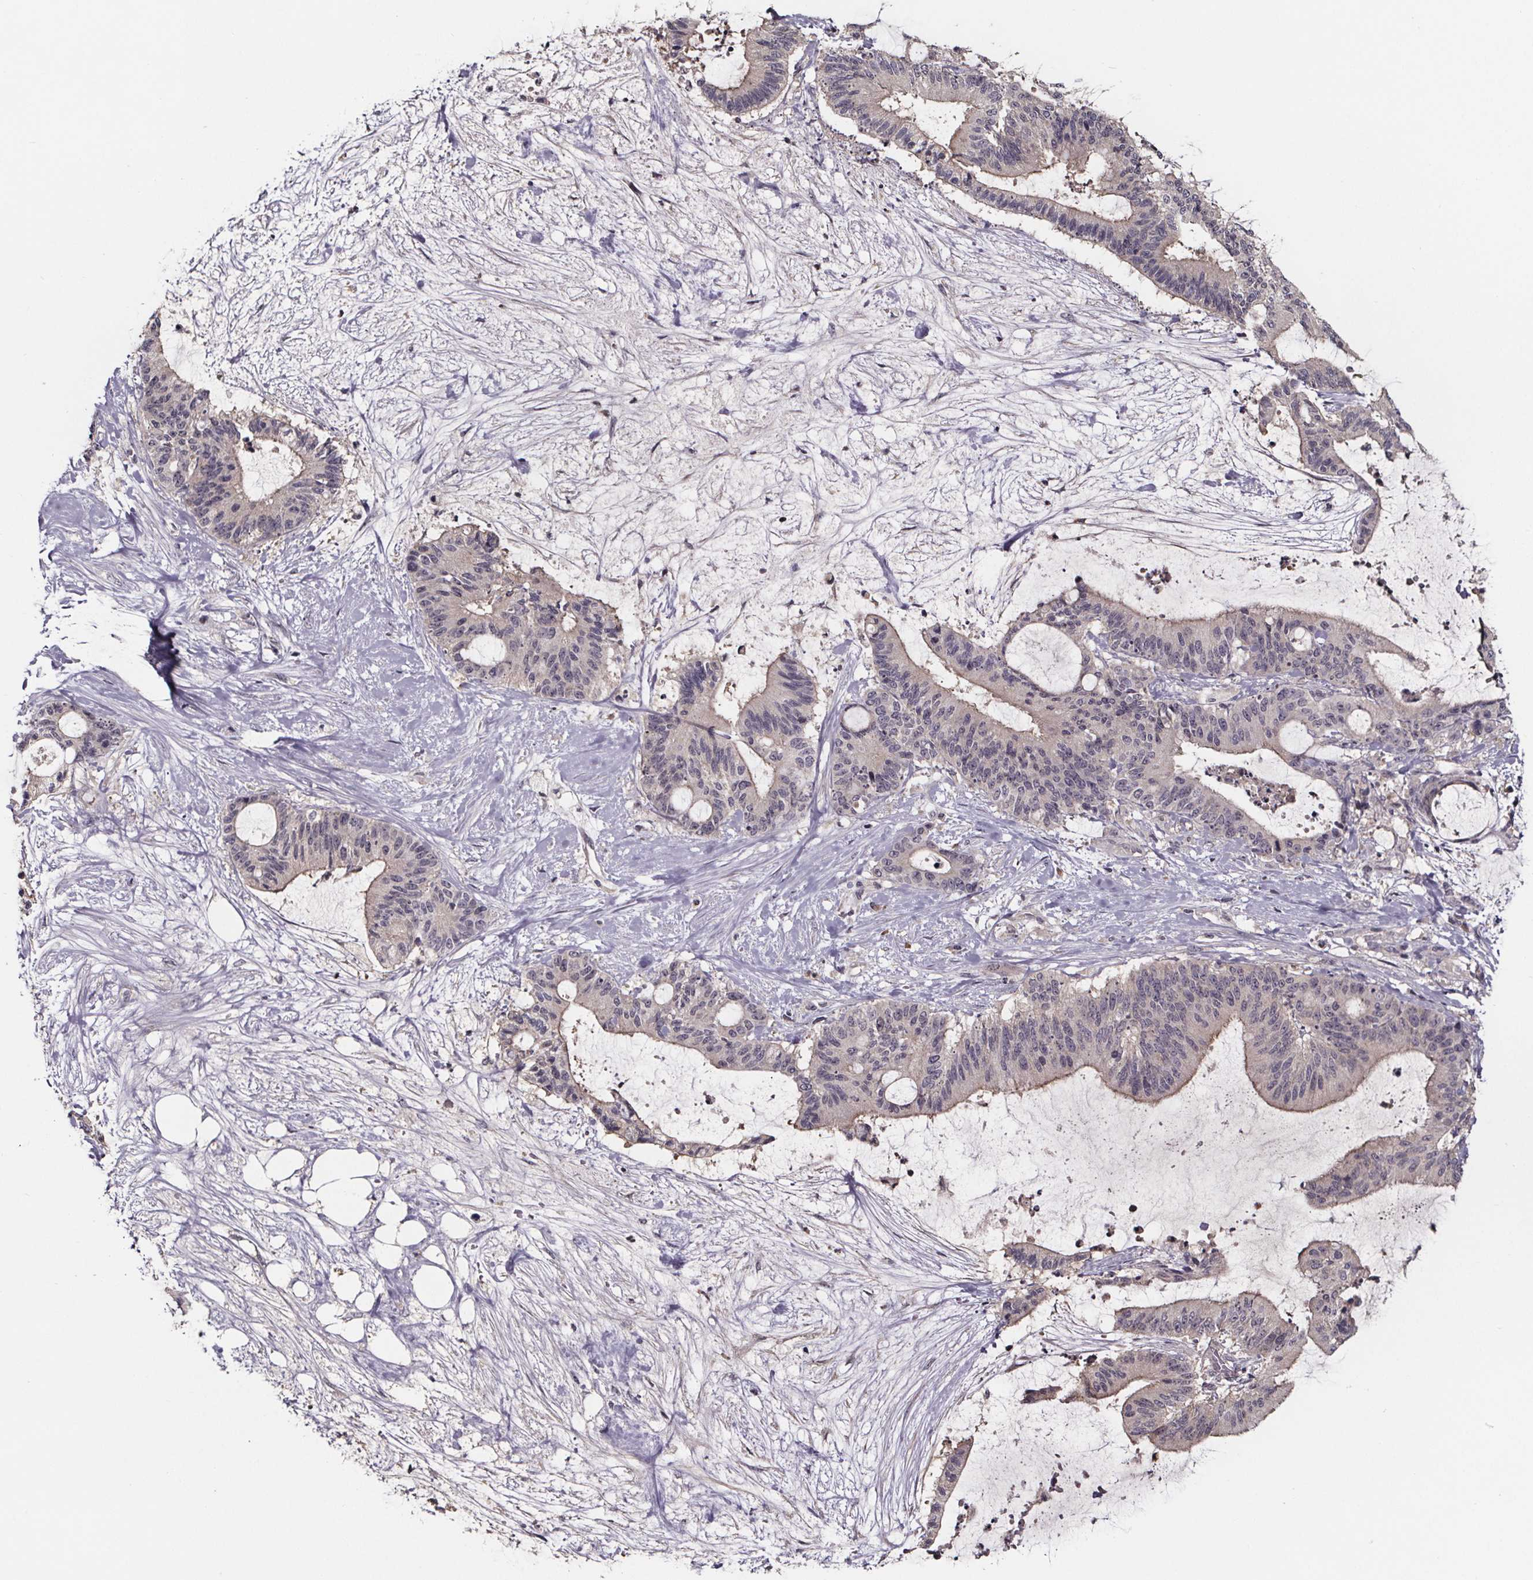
{"staining": {"intensity": "weak", "quantity": "25%-75%", "location": "cytoplasmic/membranous"}, "tissue": "liver cancer", "cell_type": "Tumor cells", "image_type": "cancer", "snomed": [{"axis": "morphology", "description": "Cholangiocarcinoma"}, {"axis": "topography", "description": "Liver"}], "caption": "A histopathology image showing weak cytoplasmic/membranous expression in about 25%-75% of tumor cells in liver cholangiocarcinoma, as visualized by brown immunohistochemical staining.", "gene": "SMIM1", "patient": {"sex": "female", "age": 73}}